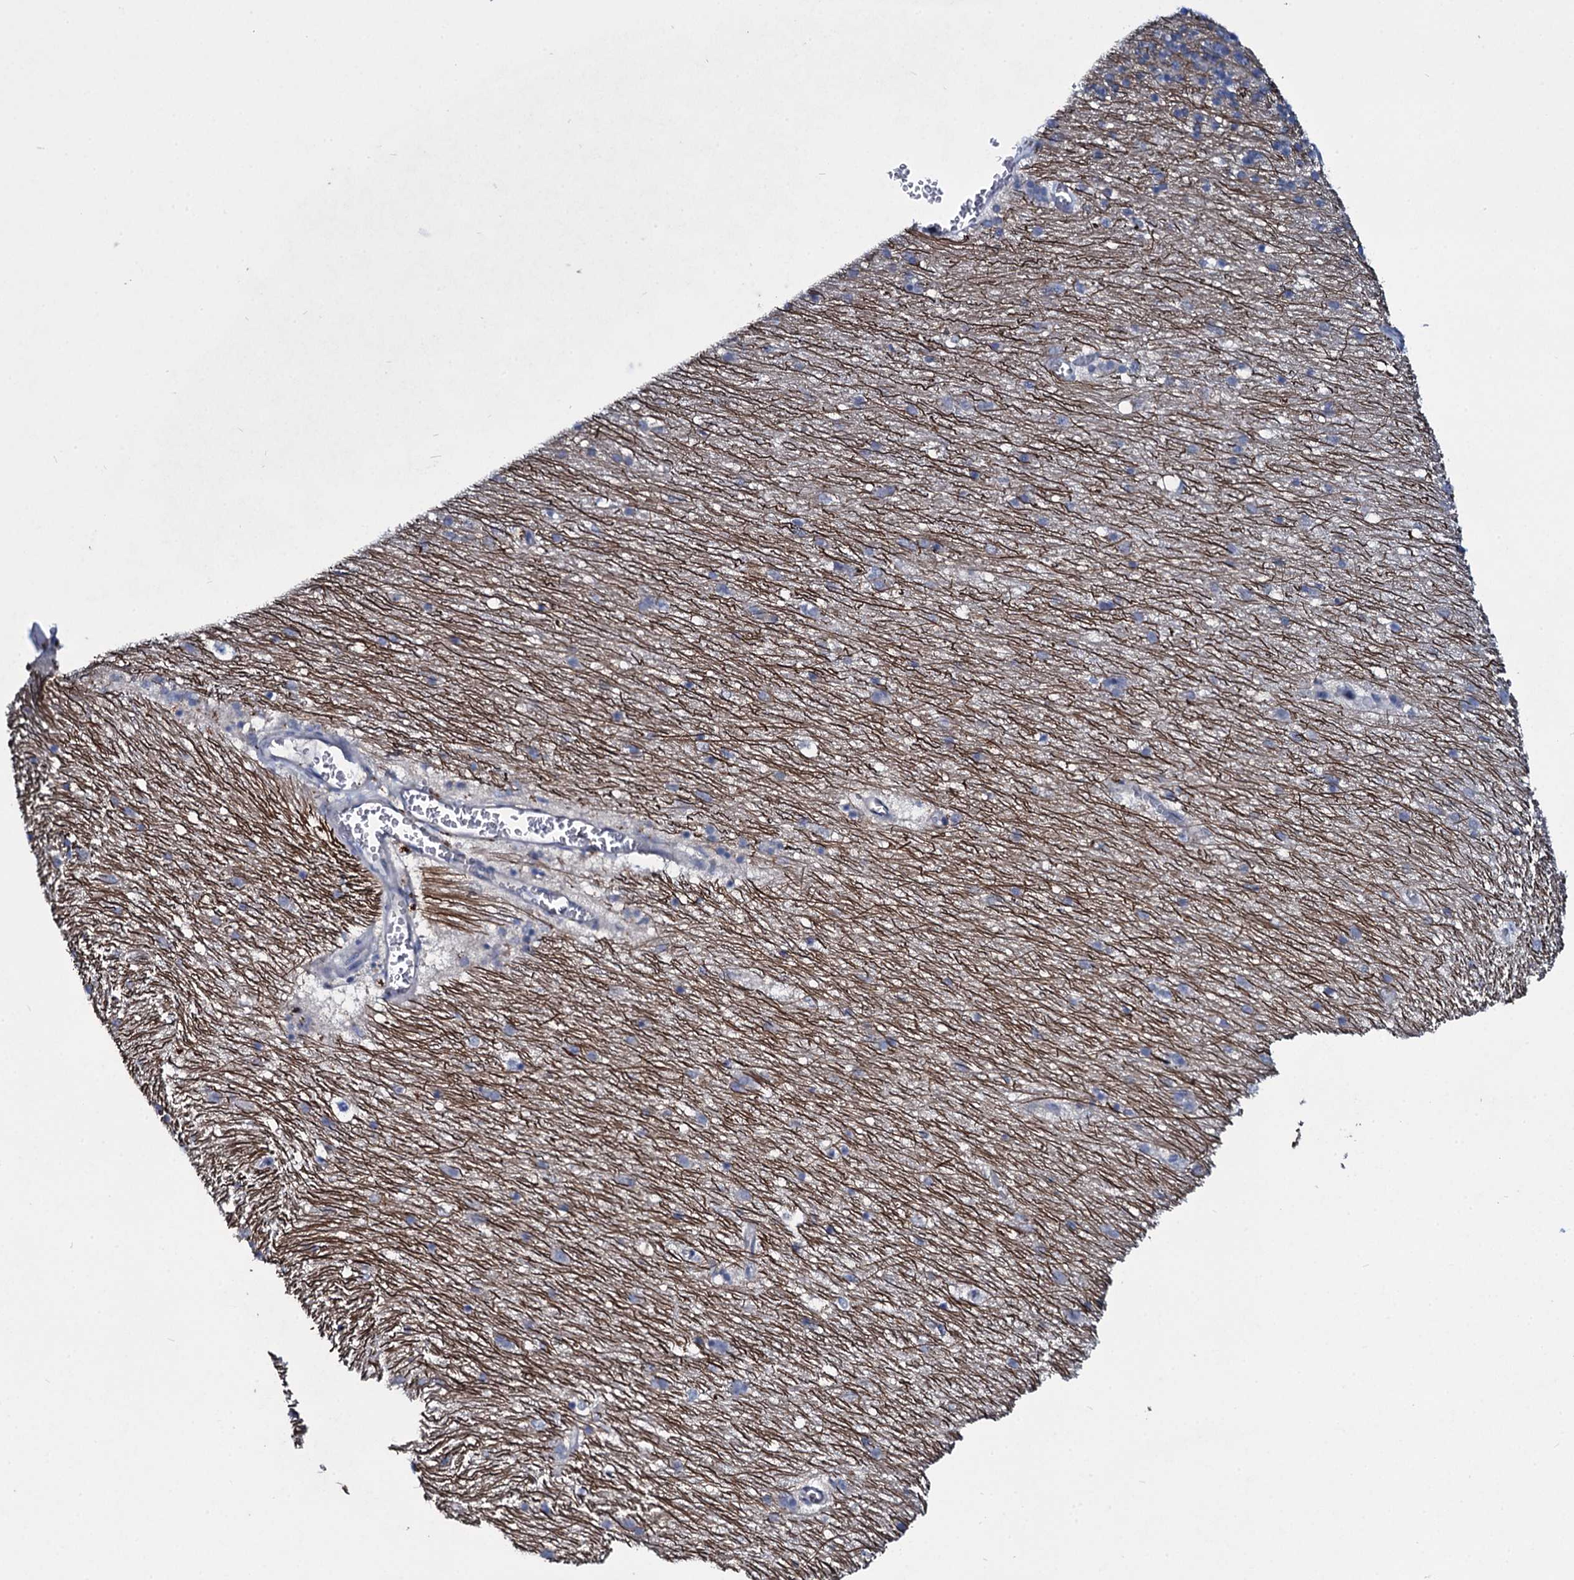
{"staining": {"intensity": "negative", "quantity": "none", "location": "none"}, "tissue": "cerebellum", "cell_type": "Cells in granular layer", "image_type": "normal", "snomed": [{"axis": "morphology", "description": "Normal tissue, NOS"}, {"axis": "topography", "description": "Cerebellum"}], "caption": "An image of human cerebellum is negative for staining in cells in granular layer. (Immunohistochemistry, brightfield microscopy, high magnification).", "gene": "TPGS2", "patient": {"sex": "male", "age": 54}}